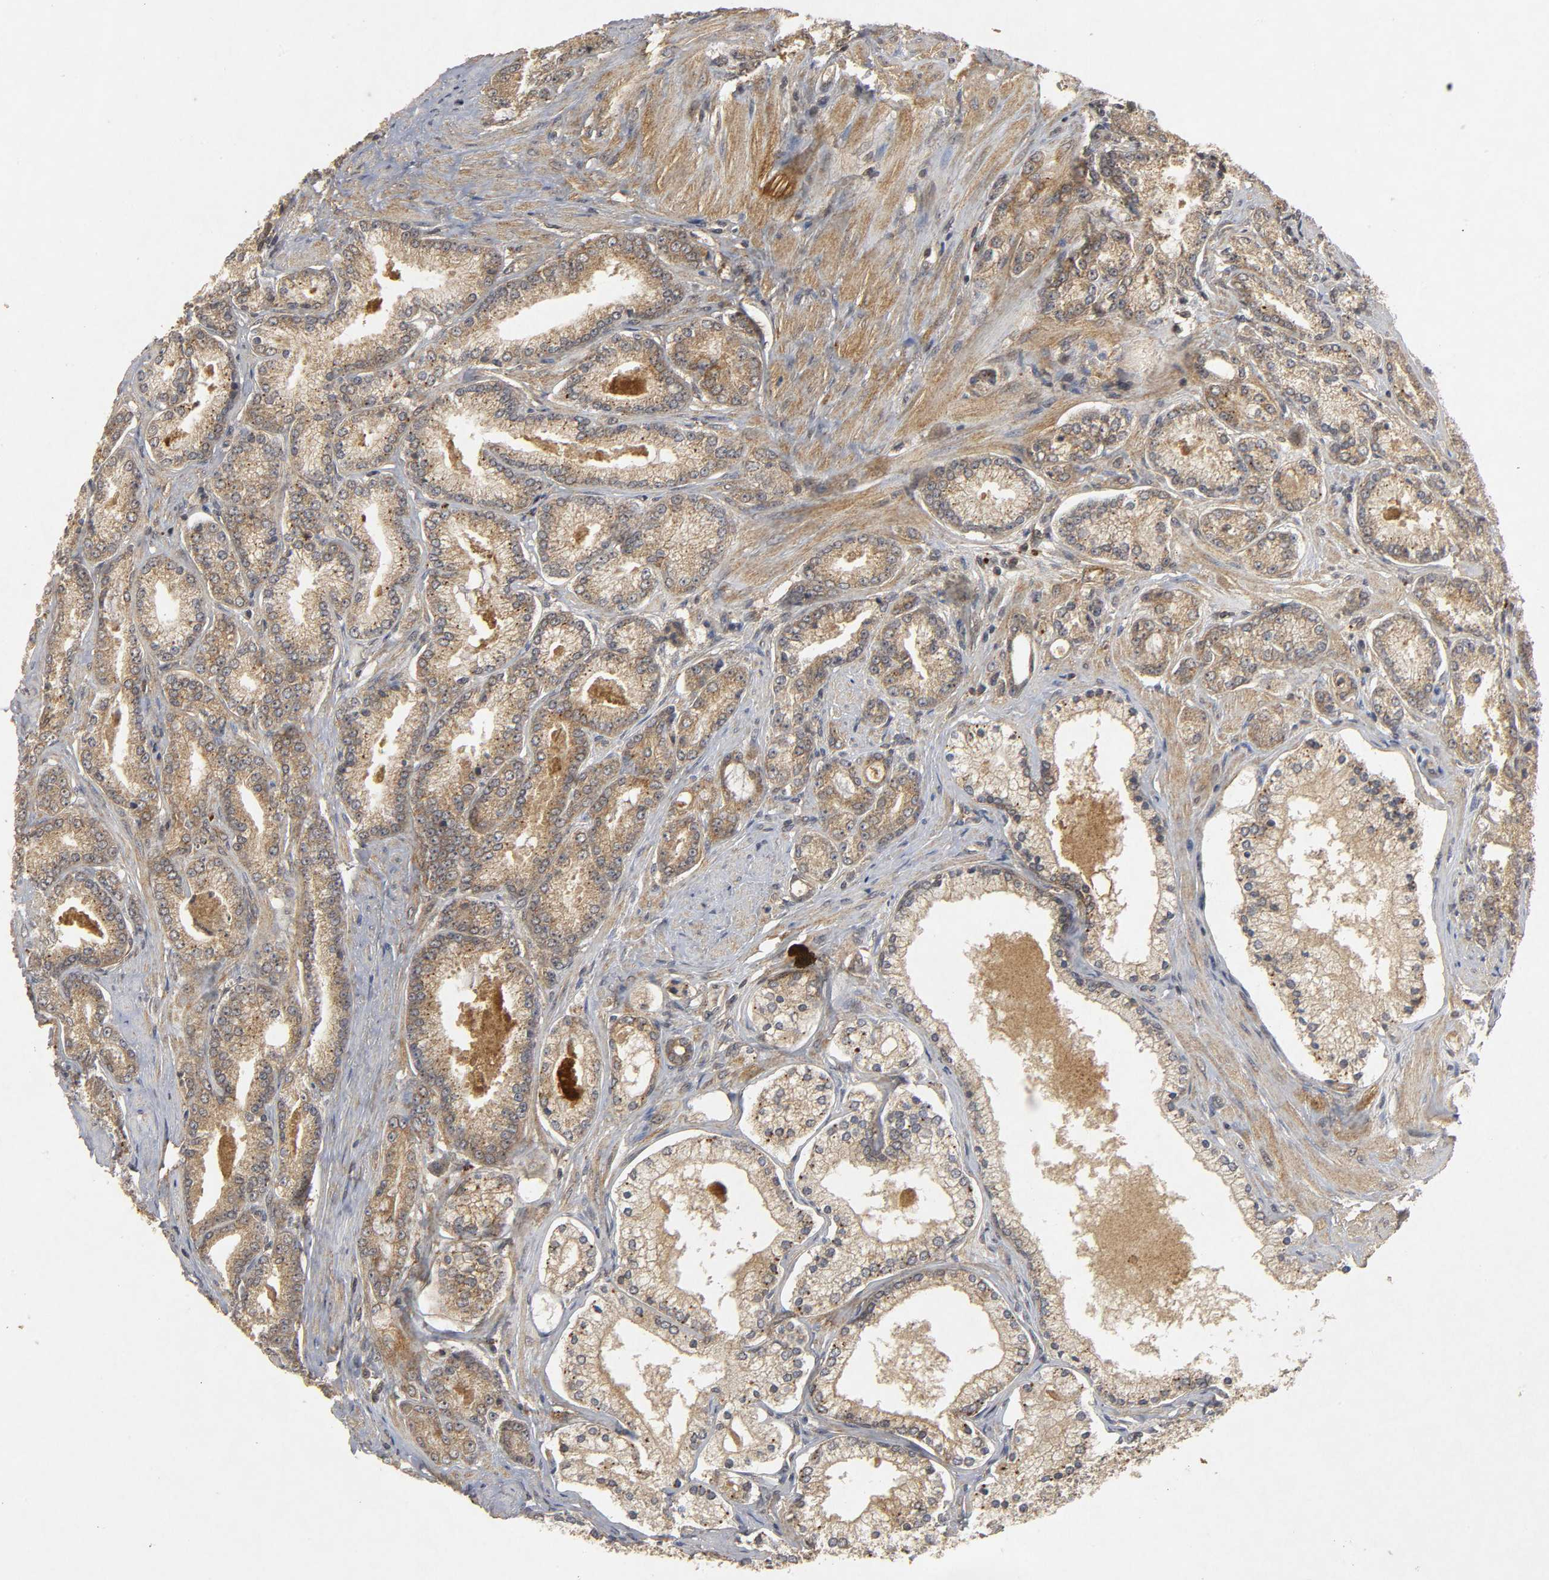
{"staining": {"intensity": "weak", "quantity": ">75%", "location": "cytoplasmic/membranous"}, "tissue": "prostate cancer", "cell_type": "Tumor cells", "image_type": "cancer", "snomed": [{"axis": "morphology", "description": "Adenocarcinoma, Low grade"}, {"axis": "topography", "description": "Prostate"}], "caption": "Adenocarcinoma (low-grade) (prostate) tissue shows weak cytoplasmic/membranous expression in approximately >75% of tumor cells, visualized by immunohistochemistry. Nuclei are stained in blue.", "gene": "TRAF6", "patient": {"sex": "male", "age": 71}}